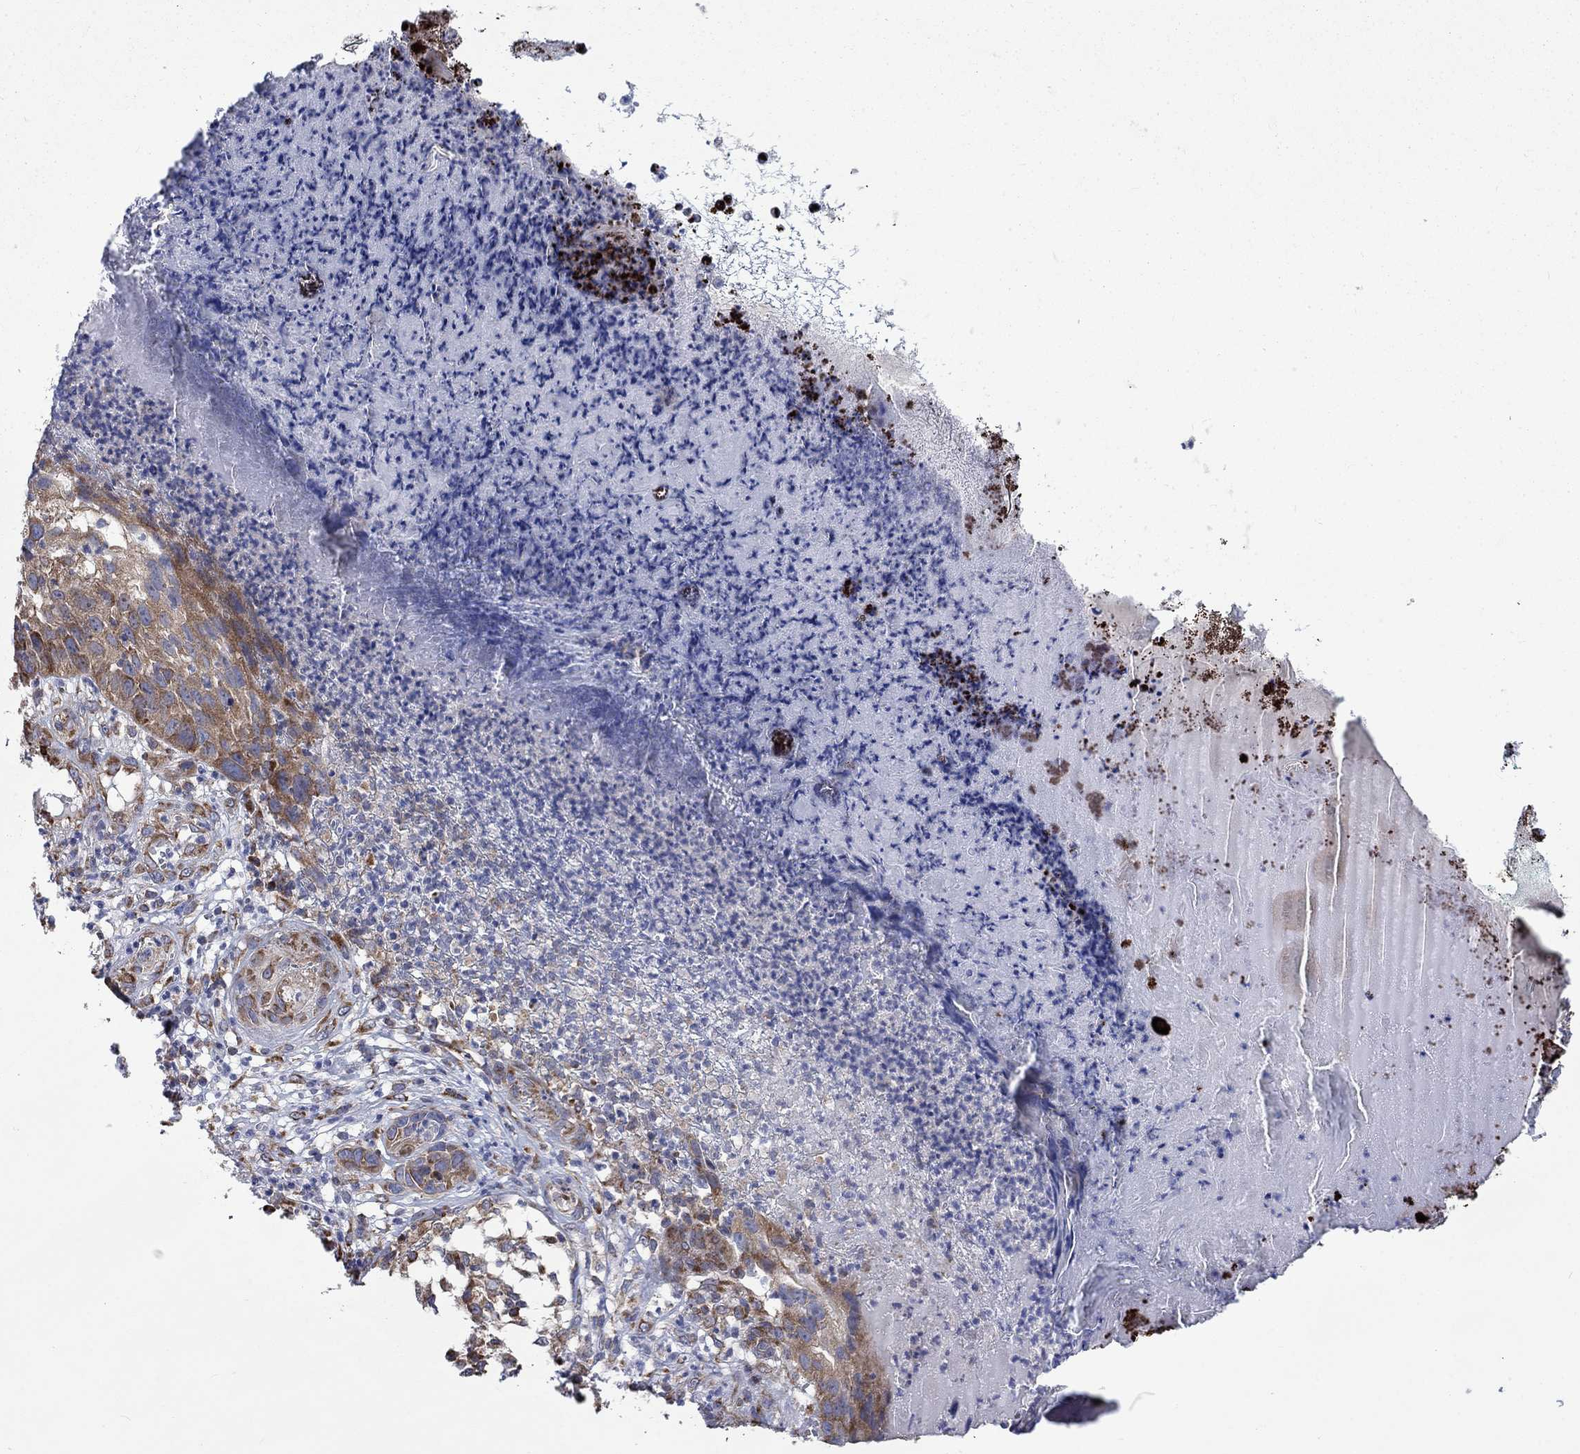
{"staining": {"intensity": "moderate", "quantity": "25%-75%", "location": "cytoplasmic/membranous"}, "tissue": "skin cancer", "cell_type": "Tumor cells", "image_type": "cancer", "snomed": [{"axis": "morphology", "description": "Squamous cell carcinoma, NOS"}, {"axis": "topography", "description": "Skin"}], "caption": "Immunohistochemistry (DAB) staining of skin cancer displays moderate cytoplasmic/membranous protein expression in about 25%-75% of tumor cells. (DAB (3,3'-diaminobenzidine) IHC with brightfield microscopy, high magnification).", "gene": "RPLP0", "patient": {"sex": "male", "age": 92}}